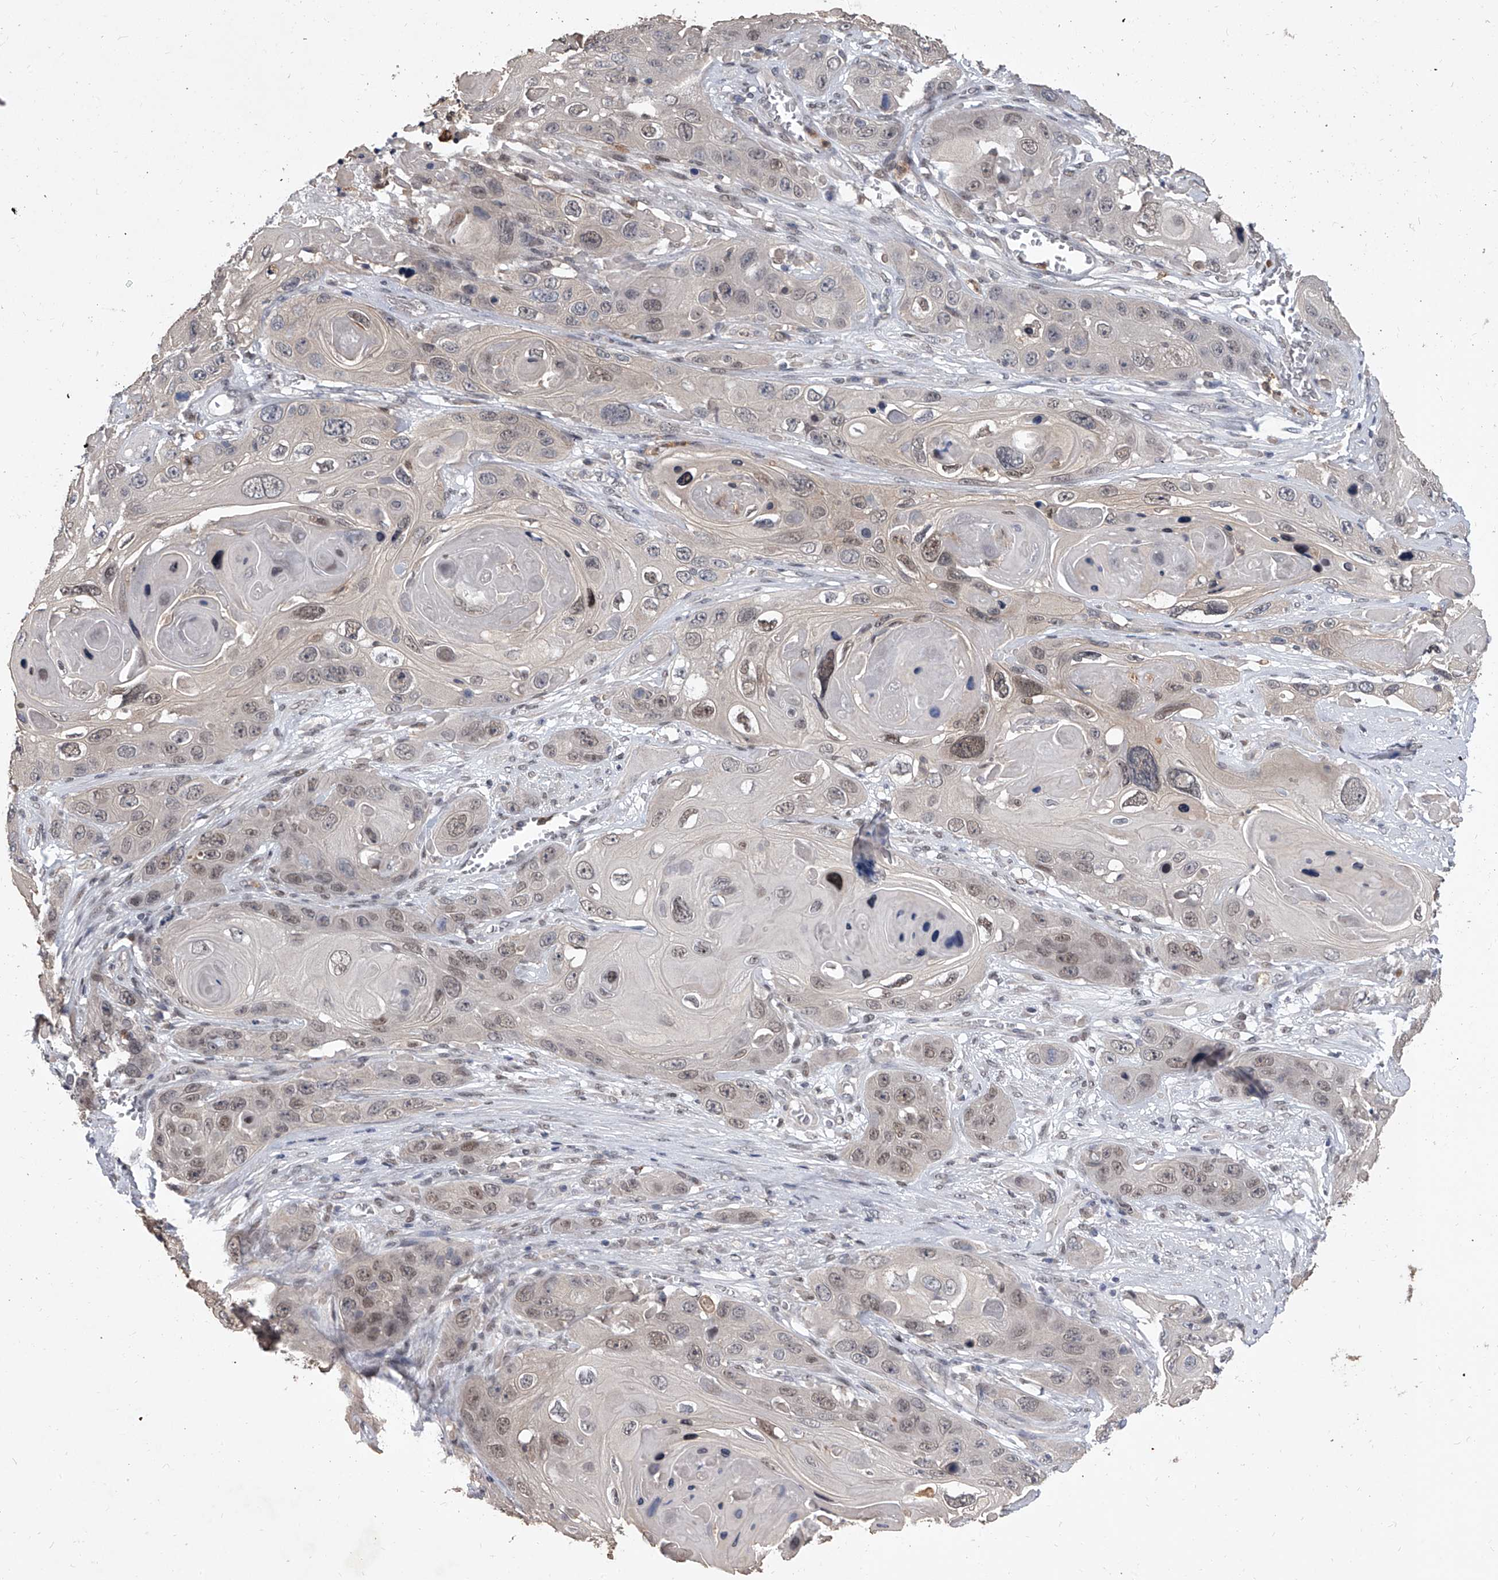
{"staining": {"intensity": "moderate", "quantity": "<25%", "location": "nuclear"}, "tissue": "skin cancer", "cell_type": "Tumor cells", "image_type": "cancer", "snomed": [{"axis": "morphology", "description": "Squamous cell carcinoma, NOS"}, {"axis": "topography", "description": "Skin"}], "caption": "Protein analysis of skin squamous cell carcinoma tissue demonstrates moderate nuclear staining in approximately <25% of tumor cells.", "gene": "BHLHE23", "patient": {"sex": "male", "age": 55}}